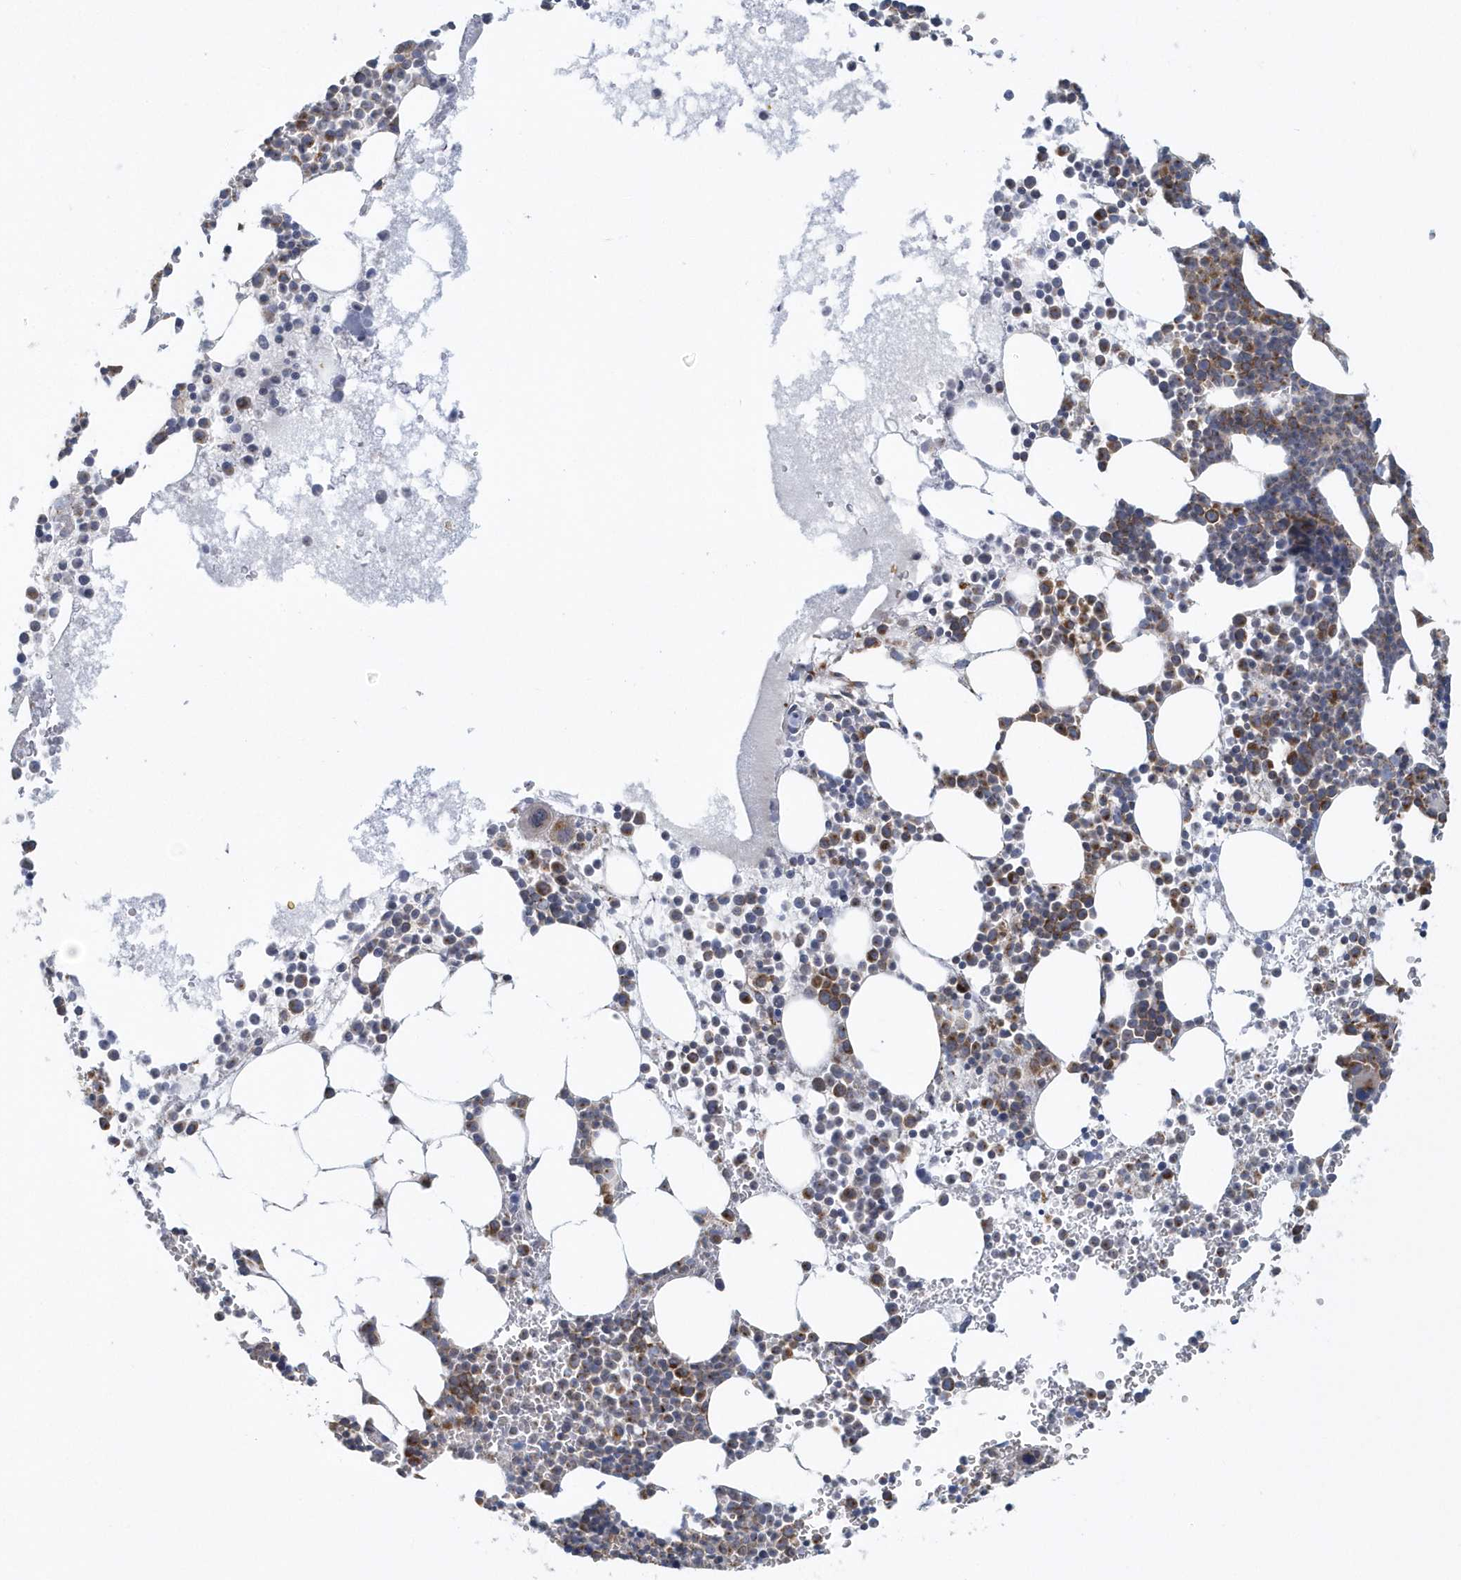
{"staining": {"intensity": "moderate", "quantity": "25%-75%", "location": "cytoplasmic/membranous"}, "tissue": "bone marrow", "cell_type": "Hematopoietic cells", "image_type": "normal", "snomed": [{"axis": "morphology", "description": "Normal tissue, NOS"}, {"axis": "topography", "description": "Bone marrow"}], "caption": "Immunohistochemistry of unremarkable human bone marrow displays medium levels of moderate cytoplasmic/membranous staining in about 25%-75% of hematopoietic cells.", "gene": "EIF3C", "patient": {"sex": "female", "age": 78}}